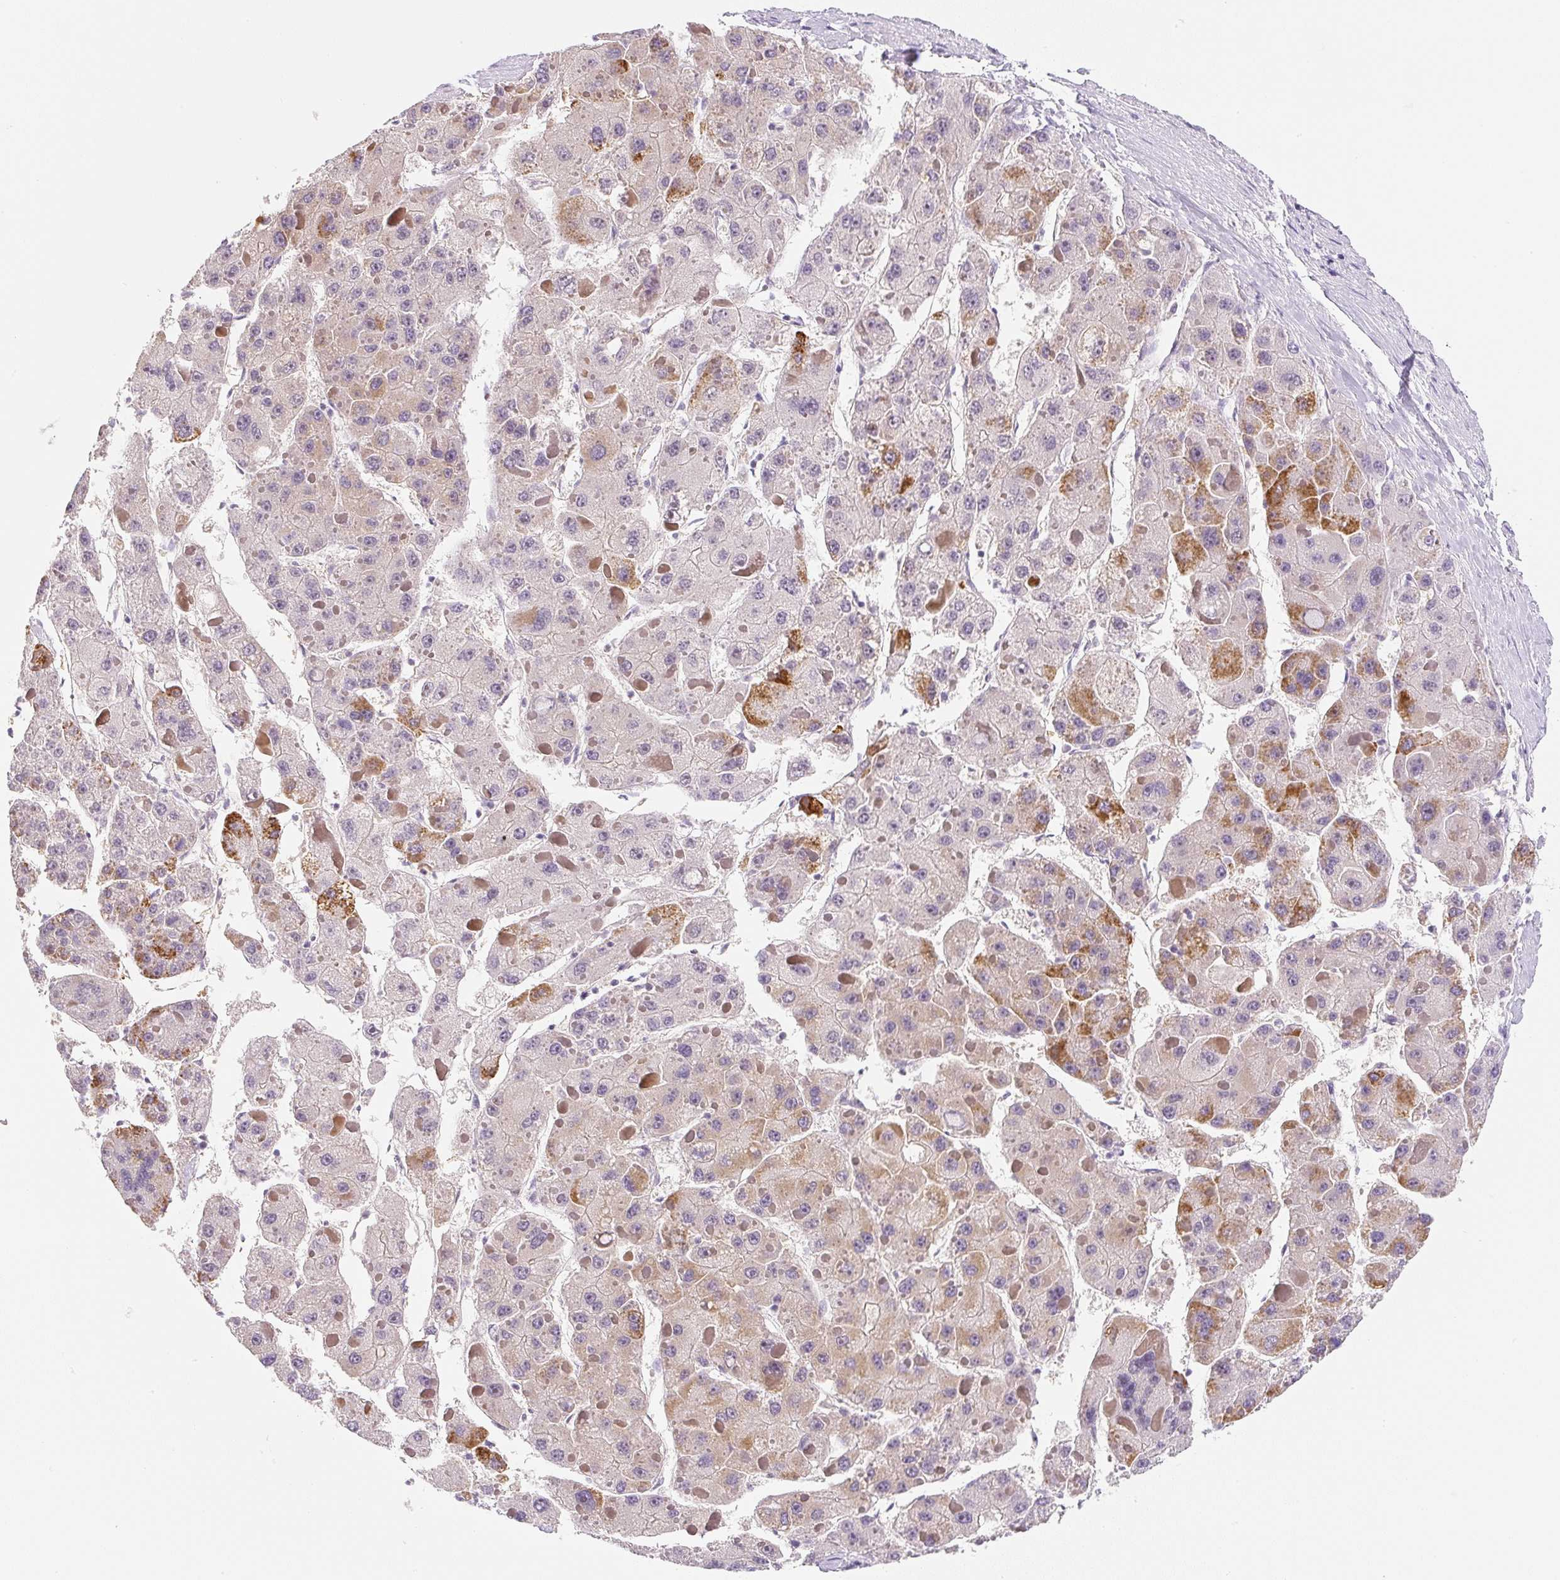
{"staining": {"intensity": "strong", "quantity": "<25%", "location": "cytoplasmic/membranous"}, "tissue": "liver cancer", "cell_type": "Tumor cells", "image_type": "cancer", "snomed": [{"axis": "morphology", "description": "Carcinoma, Hepatocellular, NOS"}, {"axis": "topography", "description": "Liver"}], "caption": "A brown stain highlights strong cytoplasmic/membranous expression of a protein in human hepatocellular carcinoma (liver) tumor cells.", "gene": "PLA2G4A", "patient": {"sex": "female", "age": 73}}